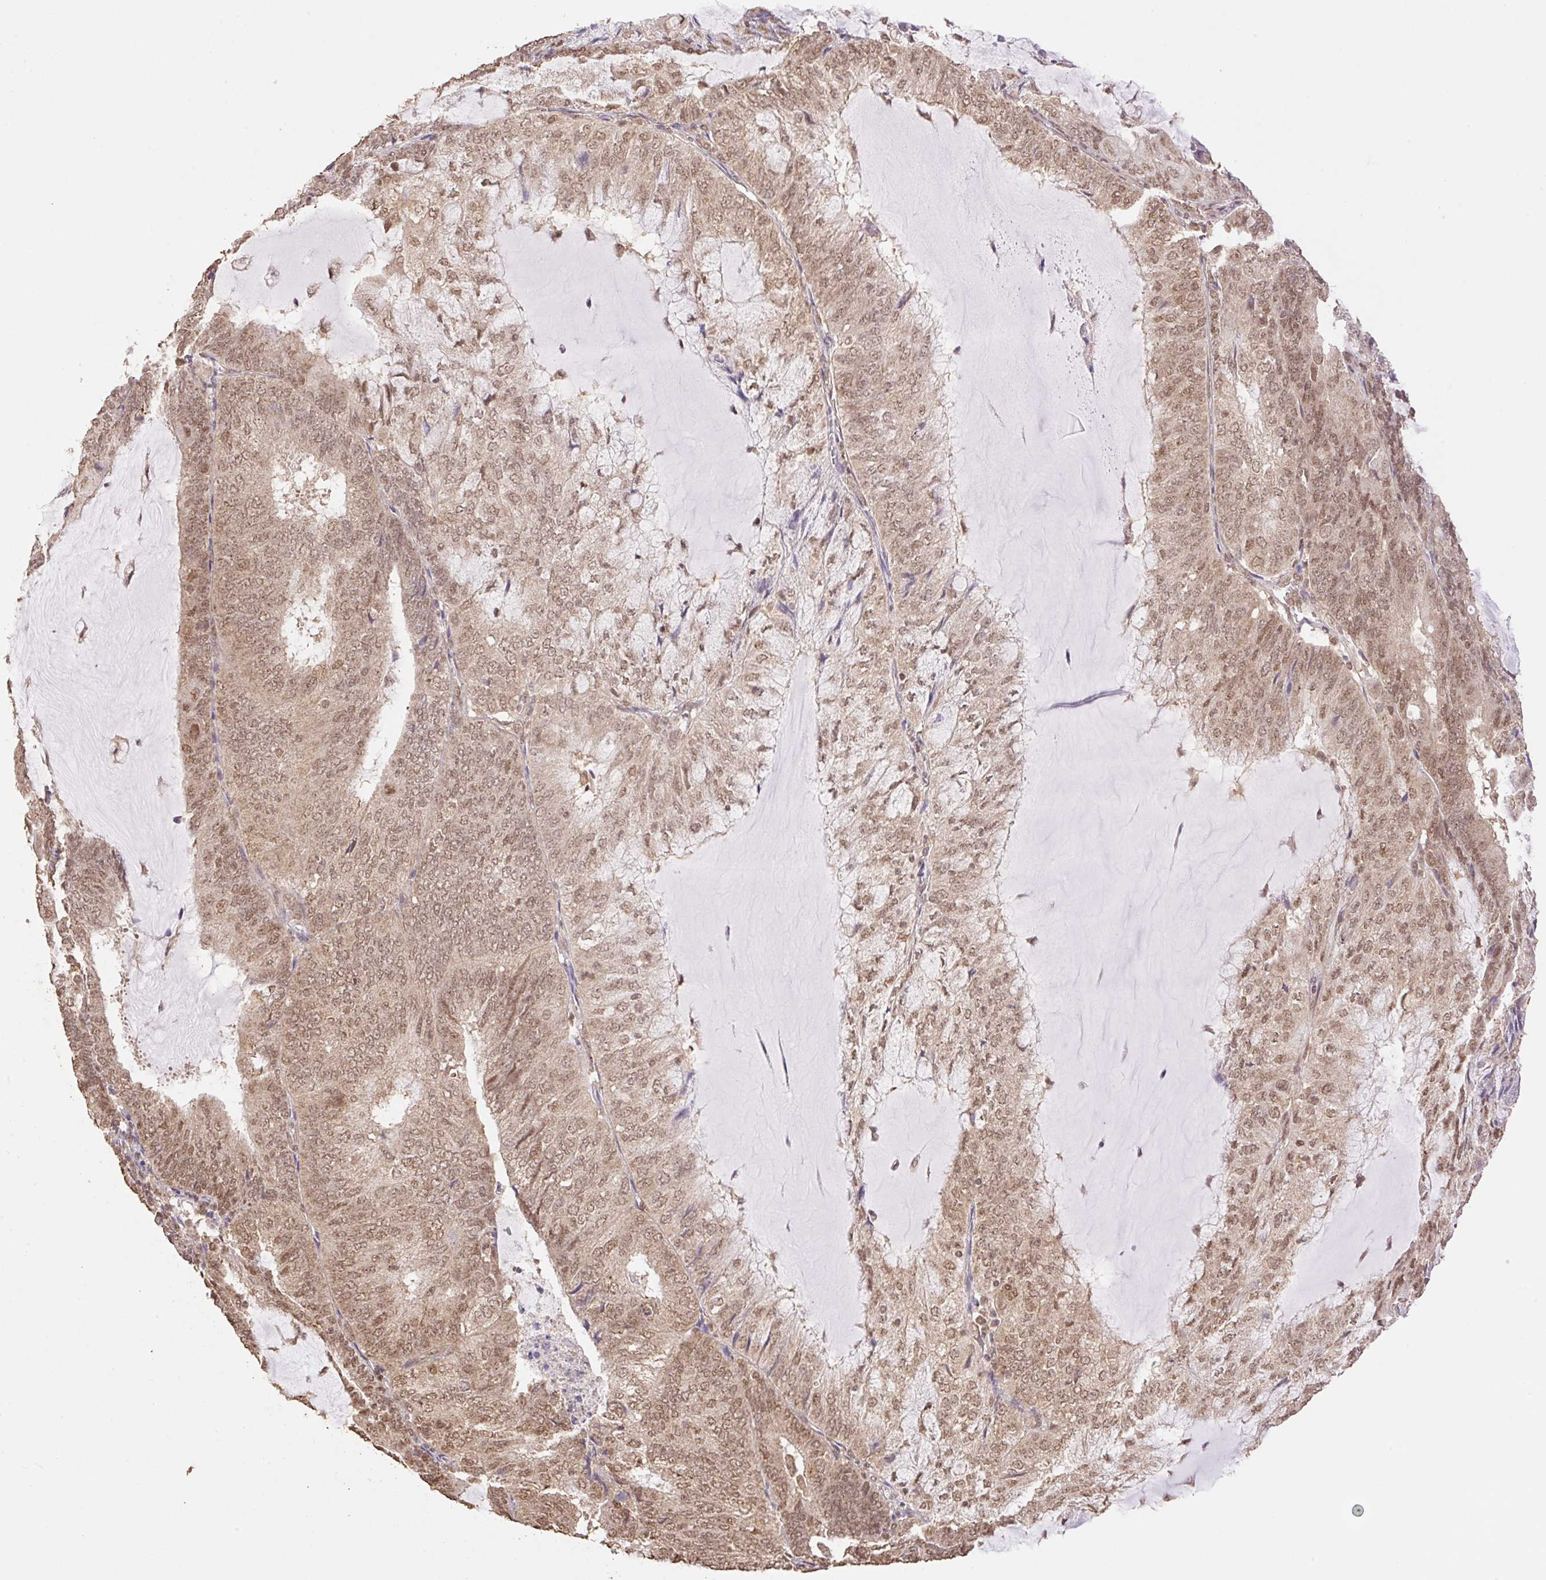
{"staining": {"intensity": "moderate", "quantity": ">75%", "location": "cytoplasmic/membranous,nuclear"}, "tissue": "endometrial cancer", "cell_type": "Tumor cells", "image_type": "cancer", "snomed": [{"axis": "morphology", "description": "Adenocarcinoma, NOS"}, {"axis": "topography", "description": "Endometrium"}], "caption": "Protein expression analysis of human adenocarcinoma (endometrial) reveals moderate cytoplasmic/membranous and nuclear positivity in about >75% of tumor cells. The staining is performed using DAB (3,3'-diaminobenzidine) brown chromogen to label protein expression. The nuclei are counter-stained blue using hematoxylin.", "gene": "VPS25", "patient": {"sex": "female", "age": 81}}